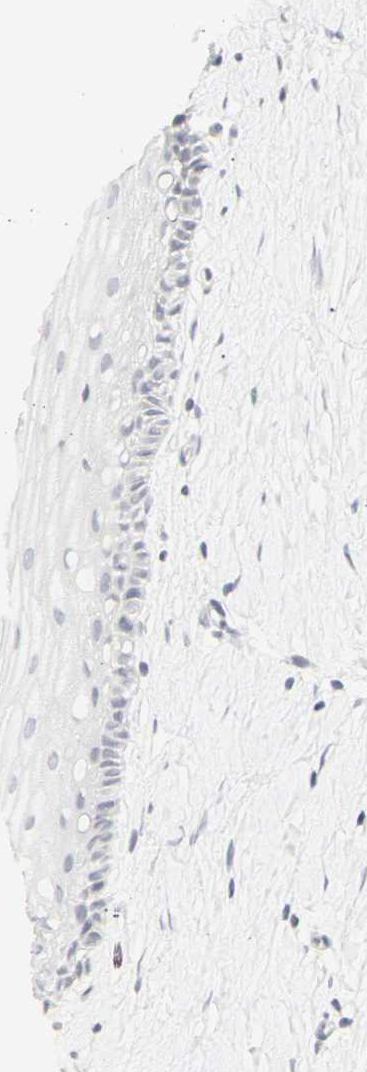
{"staining": {"intensity": "weak", "quantity": "25%-75%", "location": "cytoplasmic/membranous"}, "tissue": "cervix", "cell_type": "Glandular cells", "image_type": "normal", "snomed": [{"axis": "morphology", "description": "Normal tissue, NOS"}, {"axis": "topography", "description": "Cervix"}], "caption": "Immunohistochemical staining of unremarkable human cervix shows weak cytoplasmic/membranous protein positivity in about 25%-75% of glandular cells.", "gene": "MPO", "patient": {"sex": "female", "age": 39}}